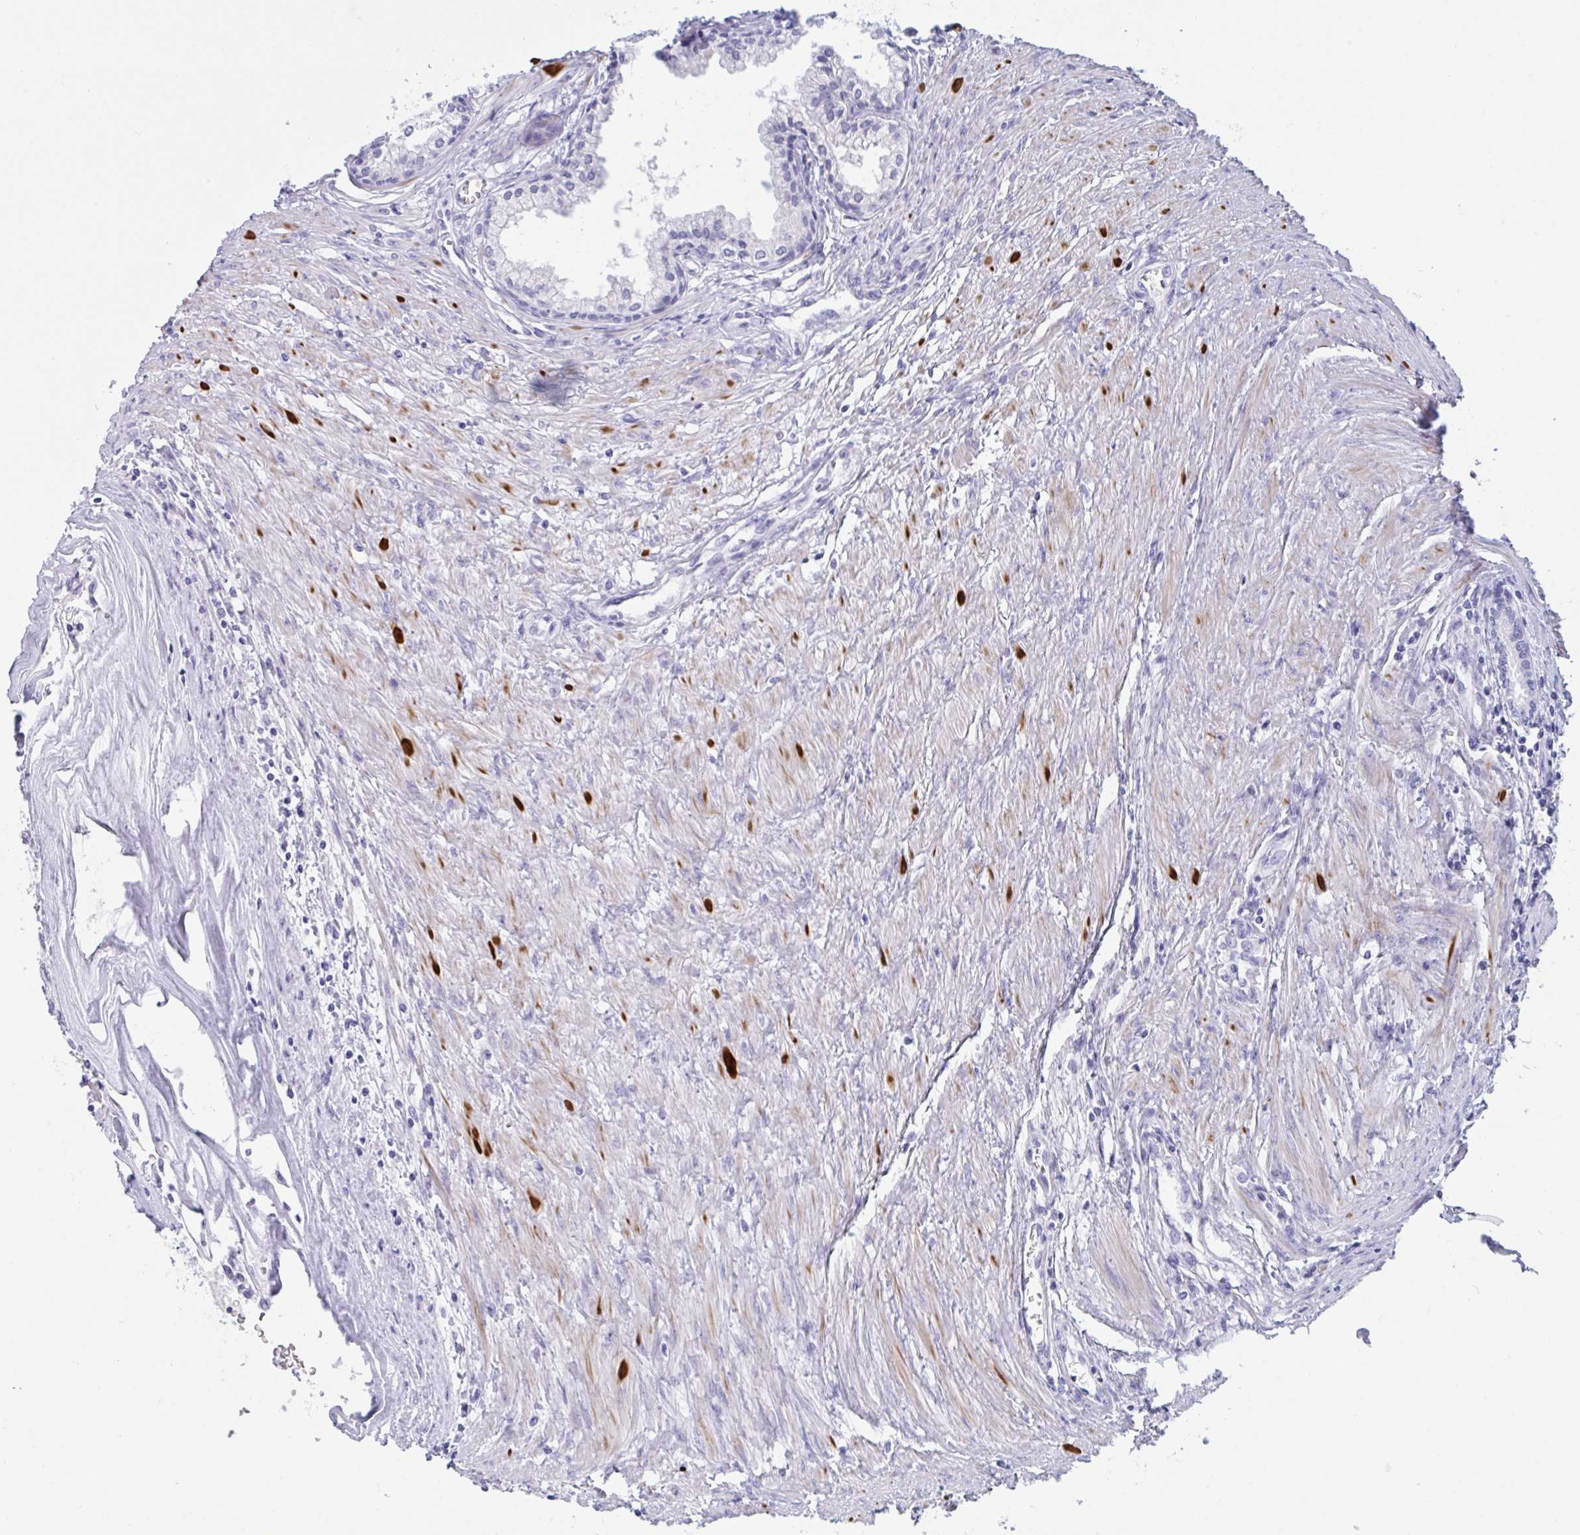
{"staining": {"intensity": "negative", "quantity": "none", "location": "none"}, "tissue": "prostate cancer", "cell_type": "Tumor cells", "image_type": "cancer", "snomed": [{"axis": "morphology", "description": "Adenocarcinoma, High grade"}, {"axis": "topography", "description": "Prostate"}], "caption": "Immunohistochemistry (IHC) of human prostate cancer displays no staining in tumor cells.", "gene": "OXLD1", "patient": {"sex": "male", "age": 68}}